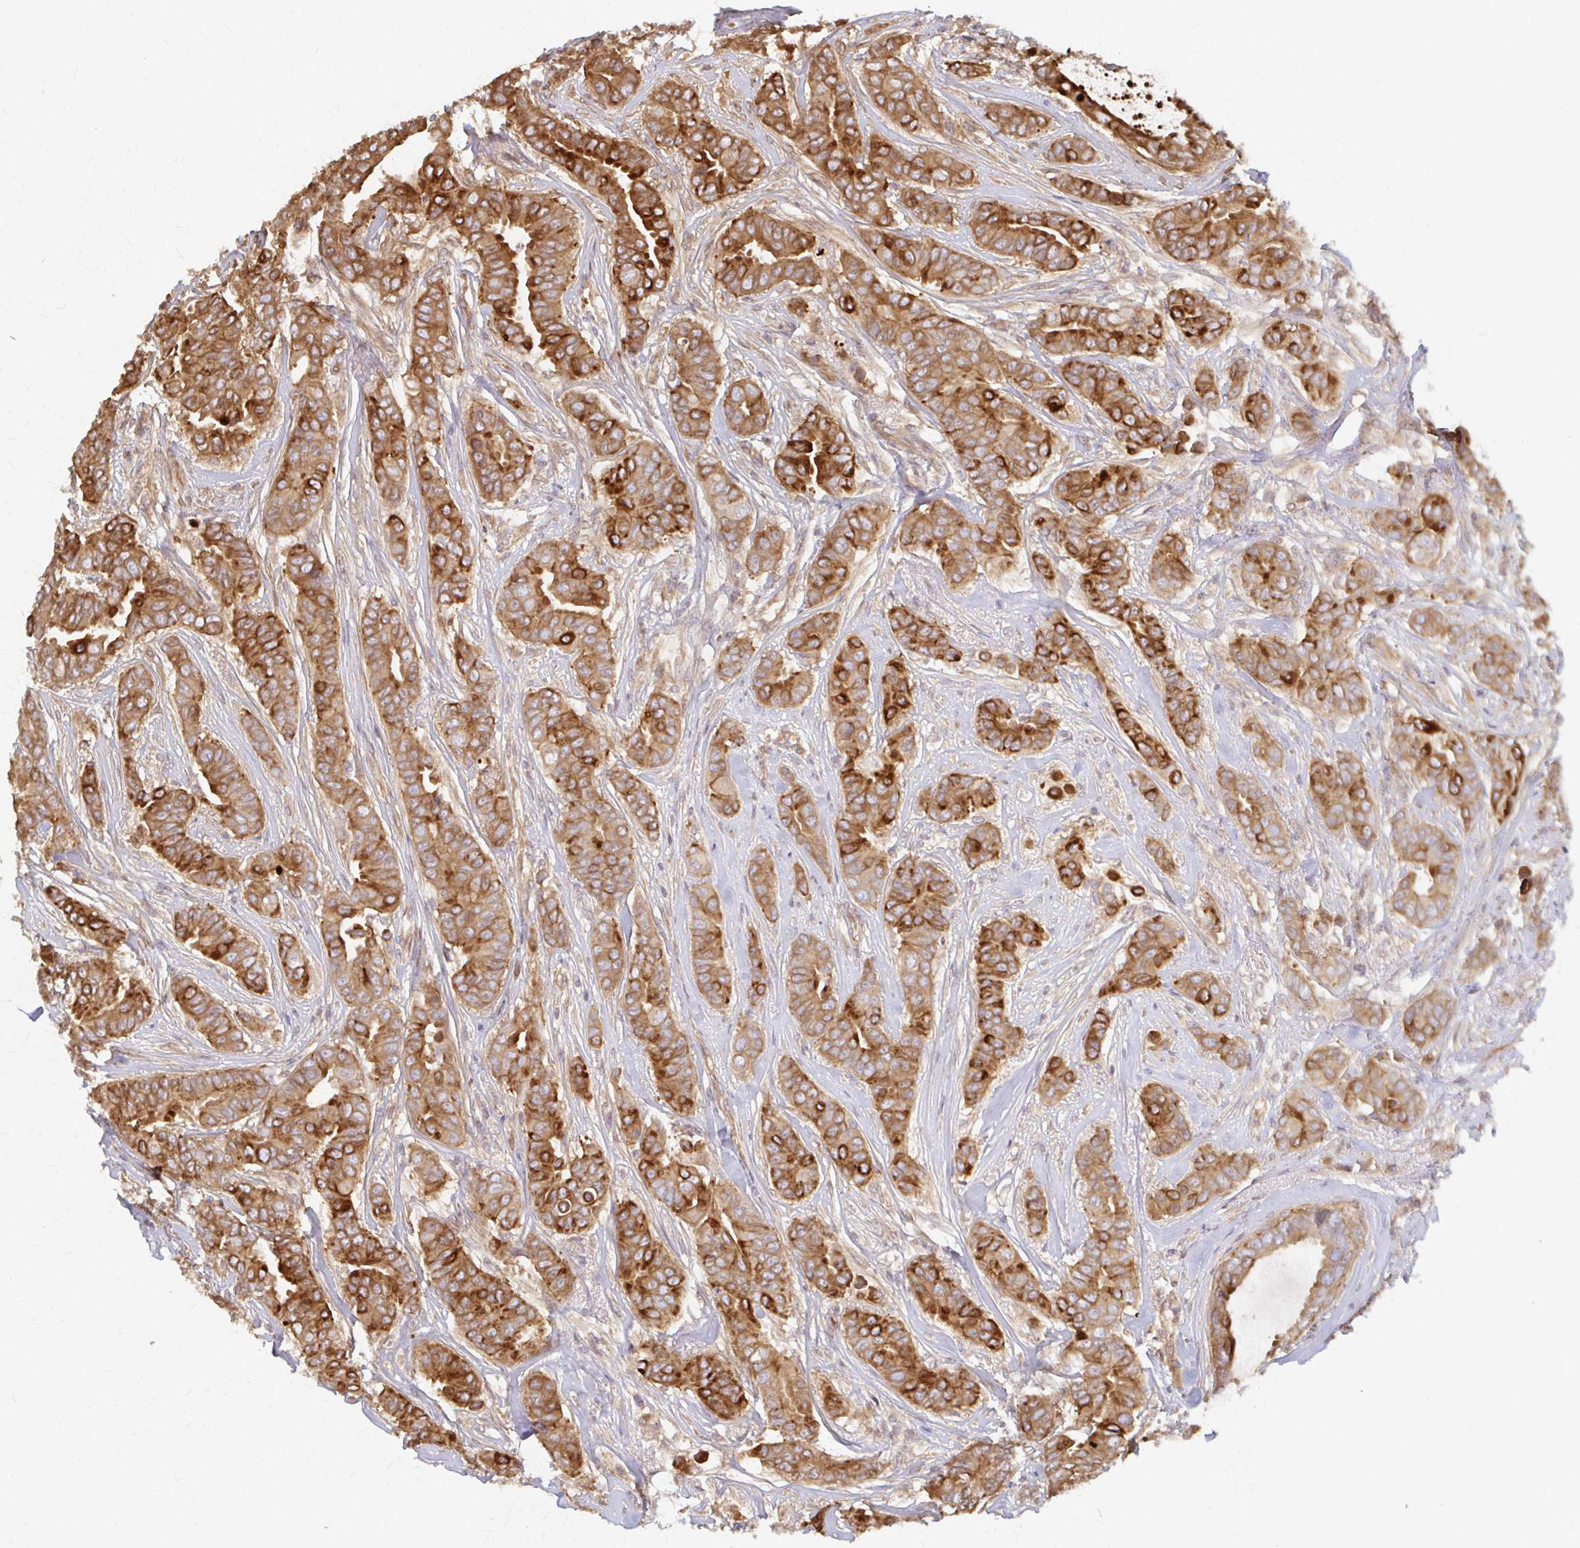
{"staining": {"intensity": "strong", "quantity": ">75%", "location": "cytoplasmic/membranous"}, "tissue": "breast cancer", "cell_type": "Tumor cells", "image_type": "cancer", "snomed": [{"axis": "morphology", "description": "Duct carcinoma"}, {"axis": "topography", "description": "Breast"}], "caption": "This histopathology image demonstrates immunohistochemistry staining of human breast cancer (intraductal carcinoma), with high strong cytoplasmic/membranous positivity in about >75% of tumor cells.", "gene": "ARHGAP35", "patient": {"sex": "female", "age": 45}}